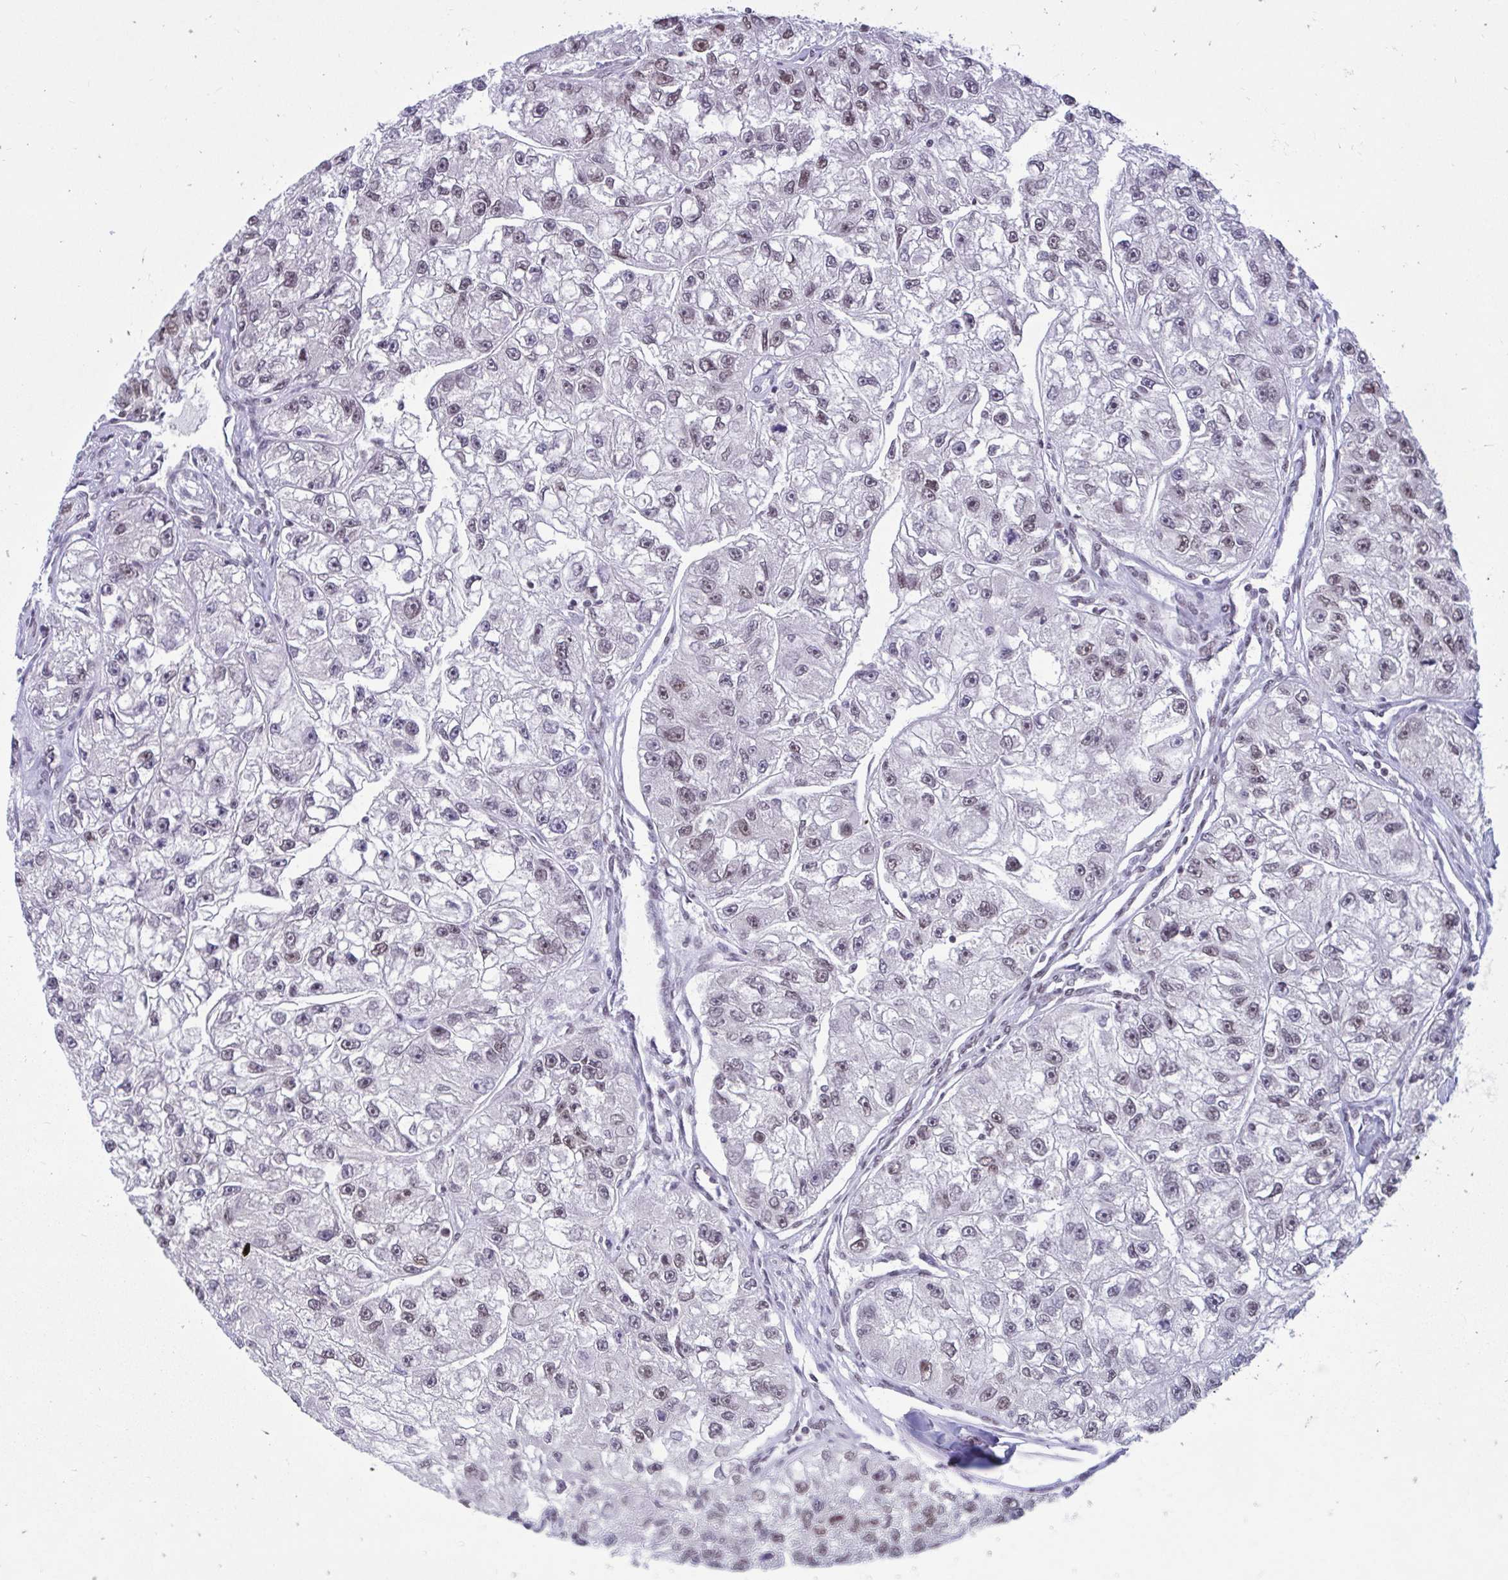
{"staining": {"intensity": "weak", "quantity": "25%-75%", "location": "nuclear"}, "tissue": "renal cancer", "cell_type": "Tumor cells", "image_type": "cancer", "snomed": [{"axis": "morphology", "description": "Adenocarcinoma, NOS"}, {"axis": "topography", "description": "Kidney"}], "caption": "Immunohistochemistry histopathology image of human renal adenocarcinoma stained for a protein (brown), which exhibits low levels of weak nuclear positivity in about 25%-75% of tumor cells.", "gene": "PHF10", "patient": {"sex": "male", "age": 63}}